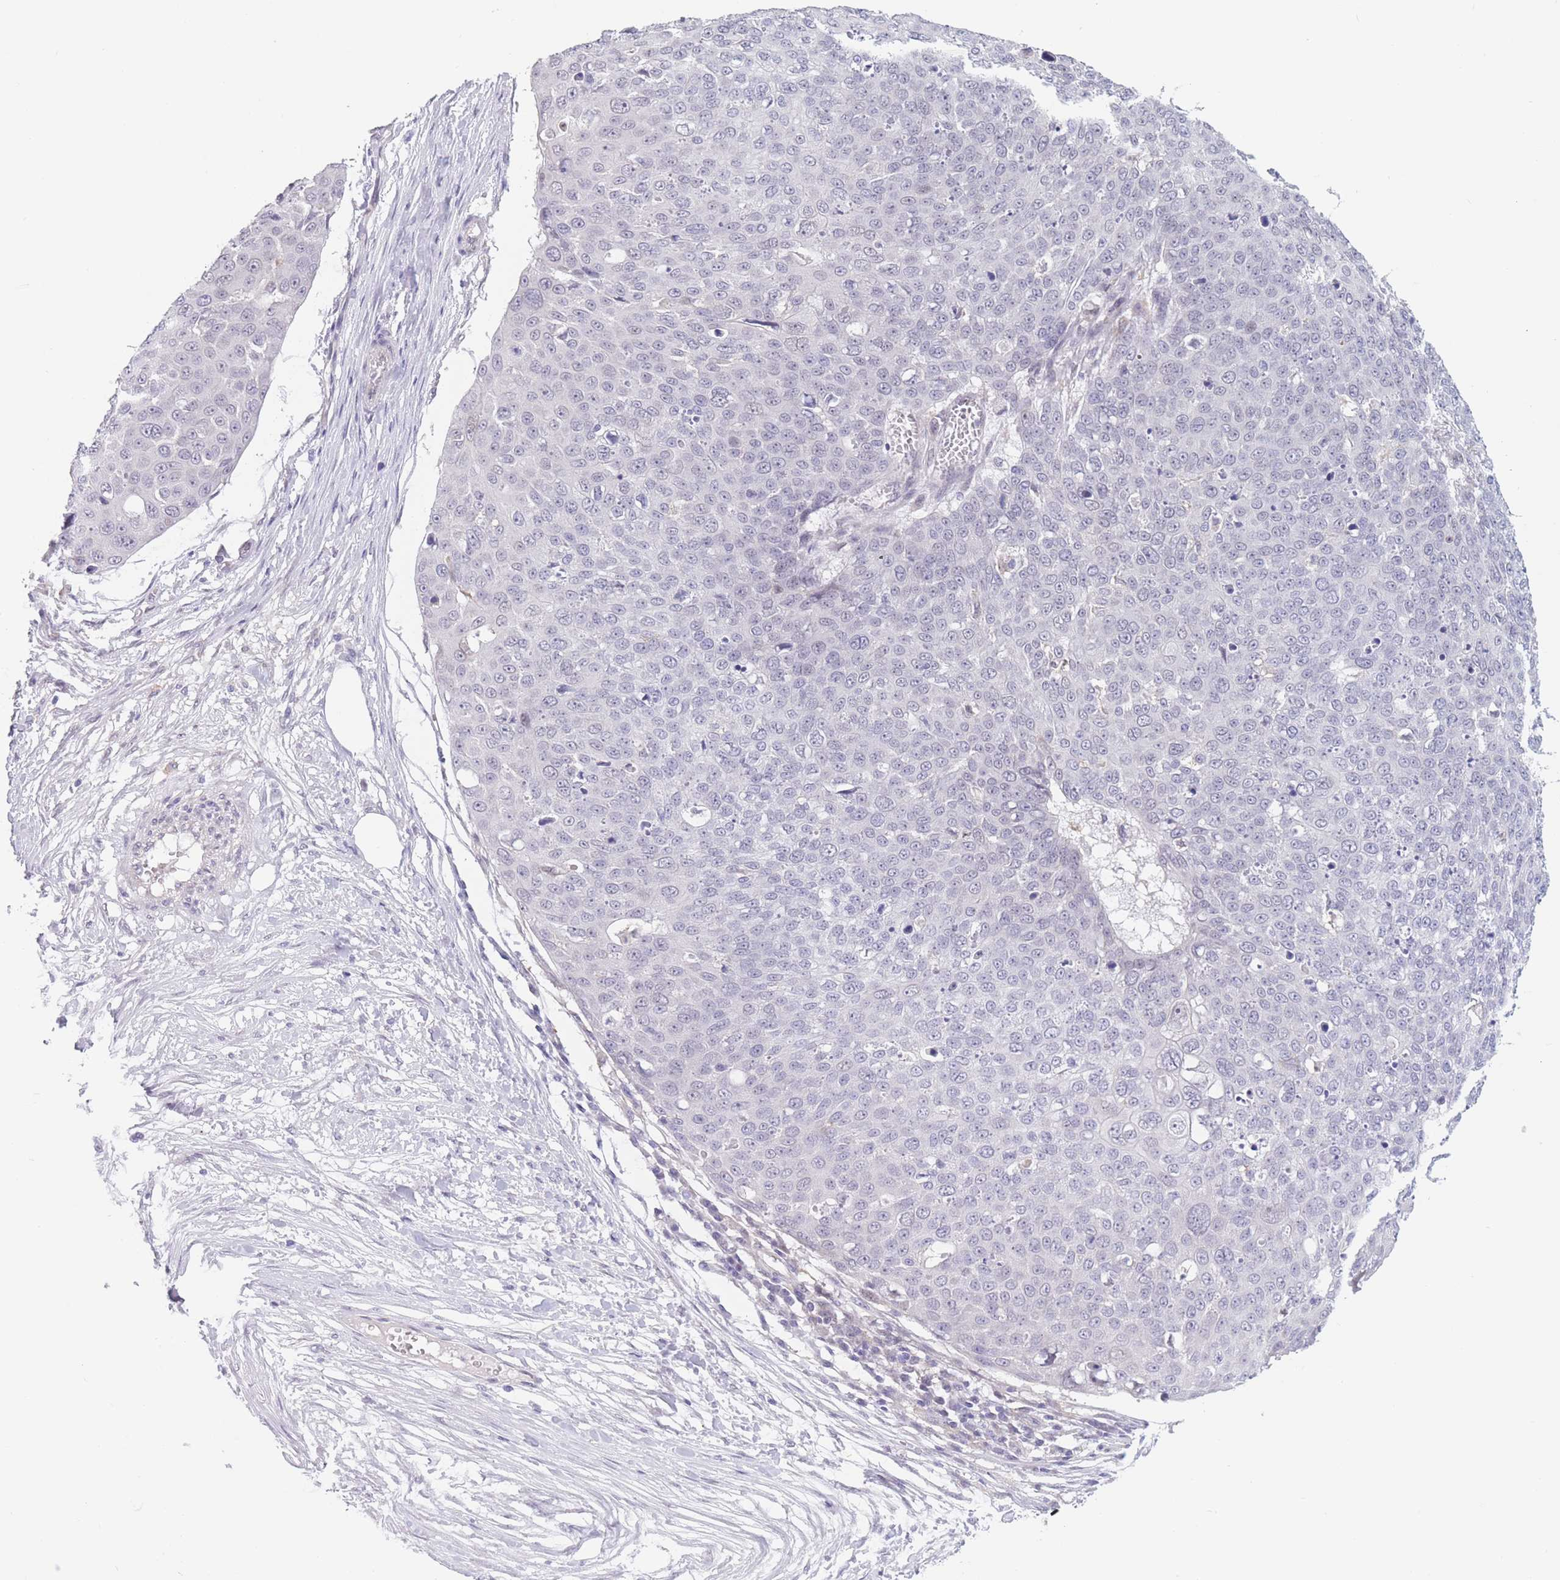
{"staining": {"intensity": "negative", "quantity": "none", "location": "none"}, "tissue": "skin cancer", "cell_type": "Tumor cells", "image_type": "cancer", "snomed": [{"axis": "morphology", "description": "Squamous cell carcinoma, NOS"}, {"axis": "topography", "description": "Skin"}], "caption": "Squamous cell carcinoma (skin) stained for a protein using immunohistochemistry (IHC) shows no staining tumor cells.", "gene": "PODXL", "patient": {"sex": "male", "age": 71}}